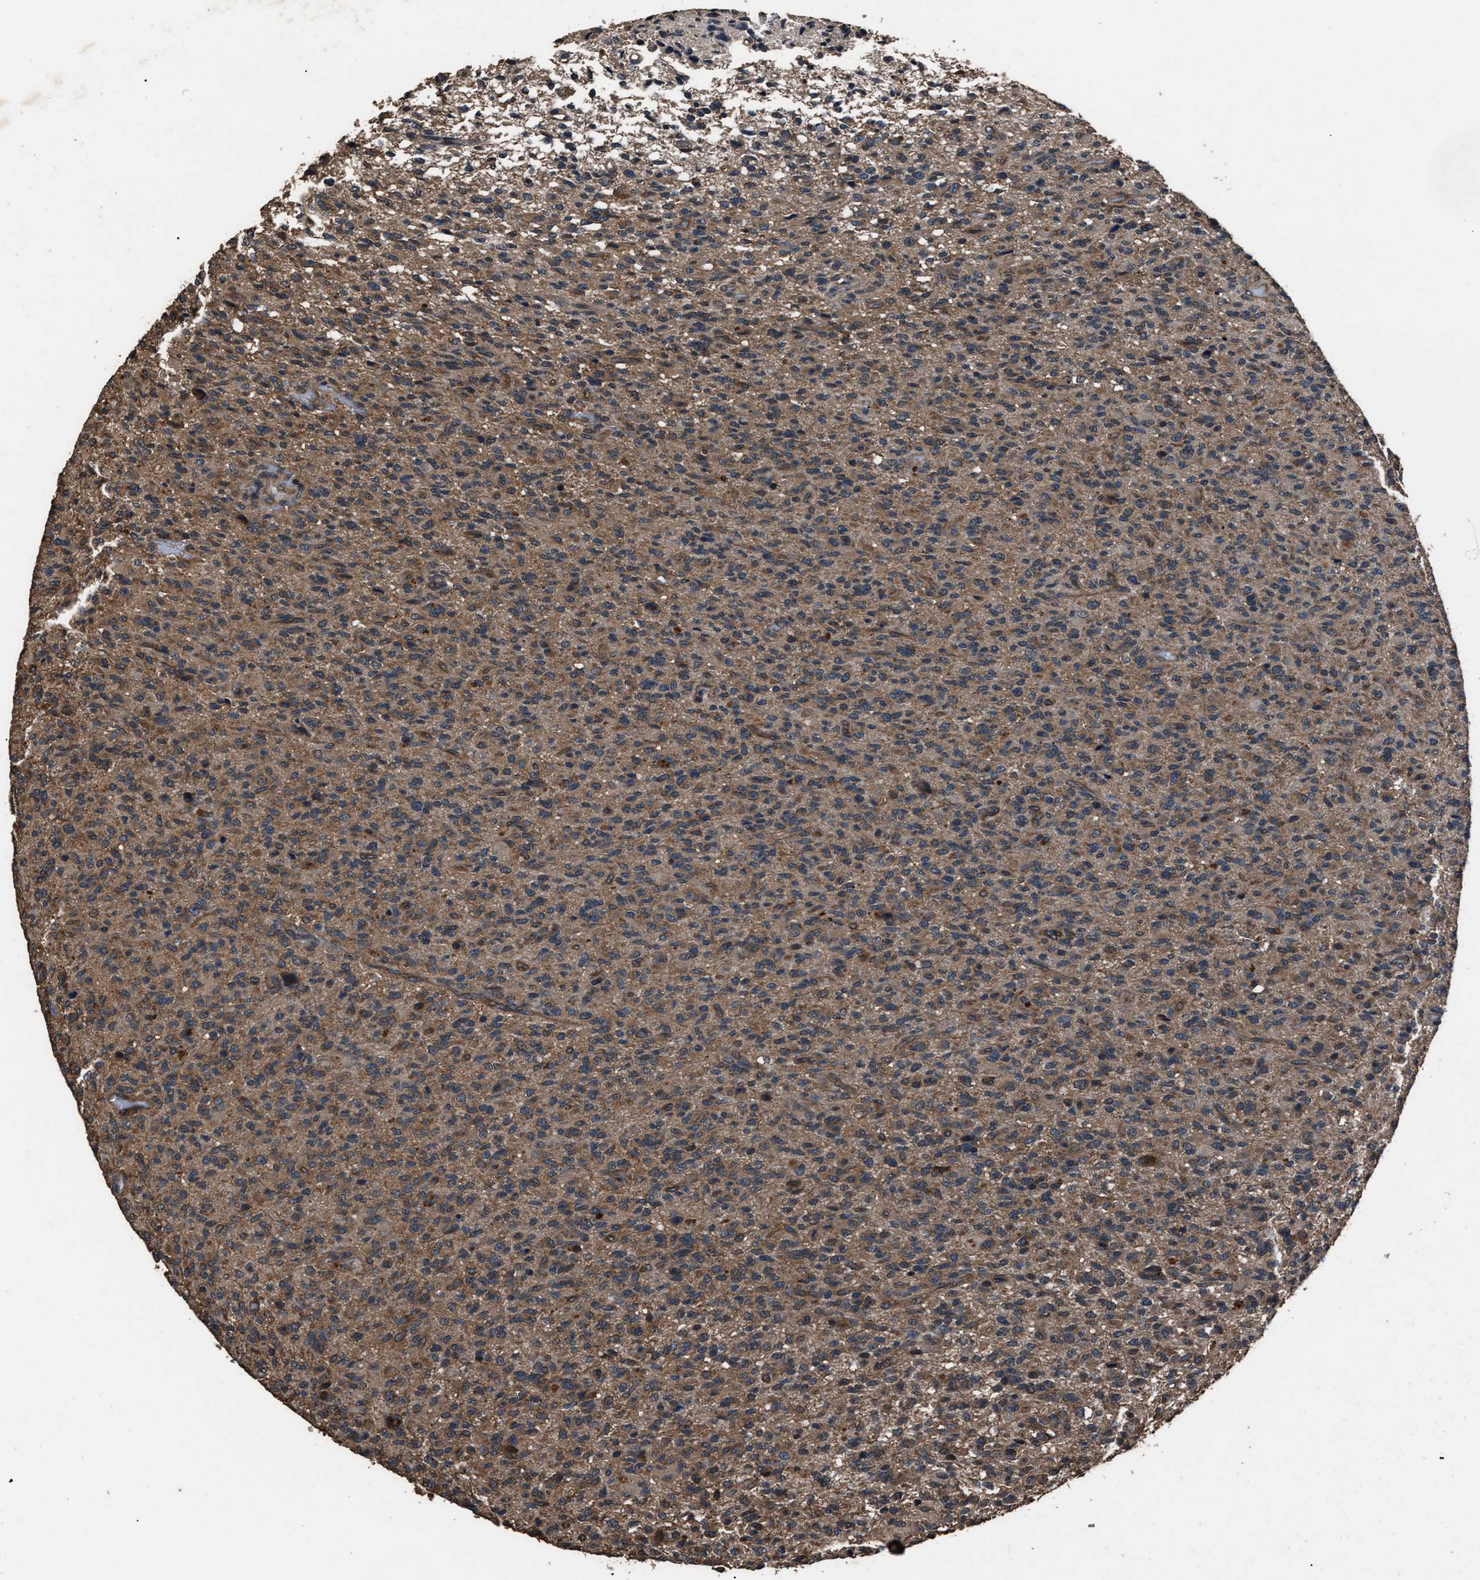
{"staining": {"intensity": "moderate", "quantity": ">75%", "location": "cytoplasmic/membranous"}, "tissue": "glioma", "cell_type": "Tumor cells", "image_type": "cancer", "snomed": [{"axis": "morphology", "description": "Glioma, malignant, High grade"}, {"axis": "topography", "description": "Brain"}], "caption": "A brown stain highlights moderate cytoplasmic/membranous expression of a protein in human glioma tumor cells.", "gene": "RNF216", "patient": {"sex": "male", "age": 71}}